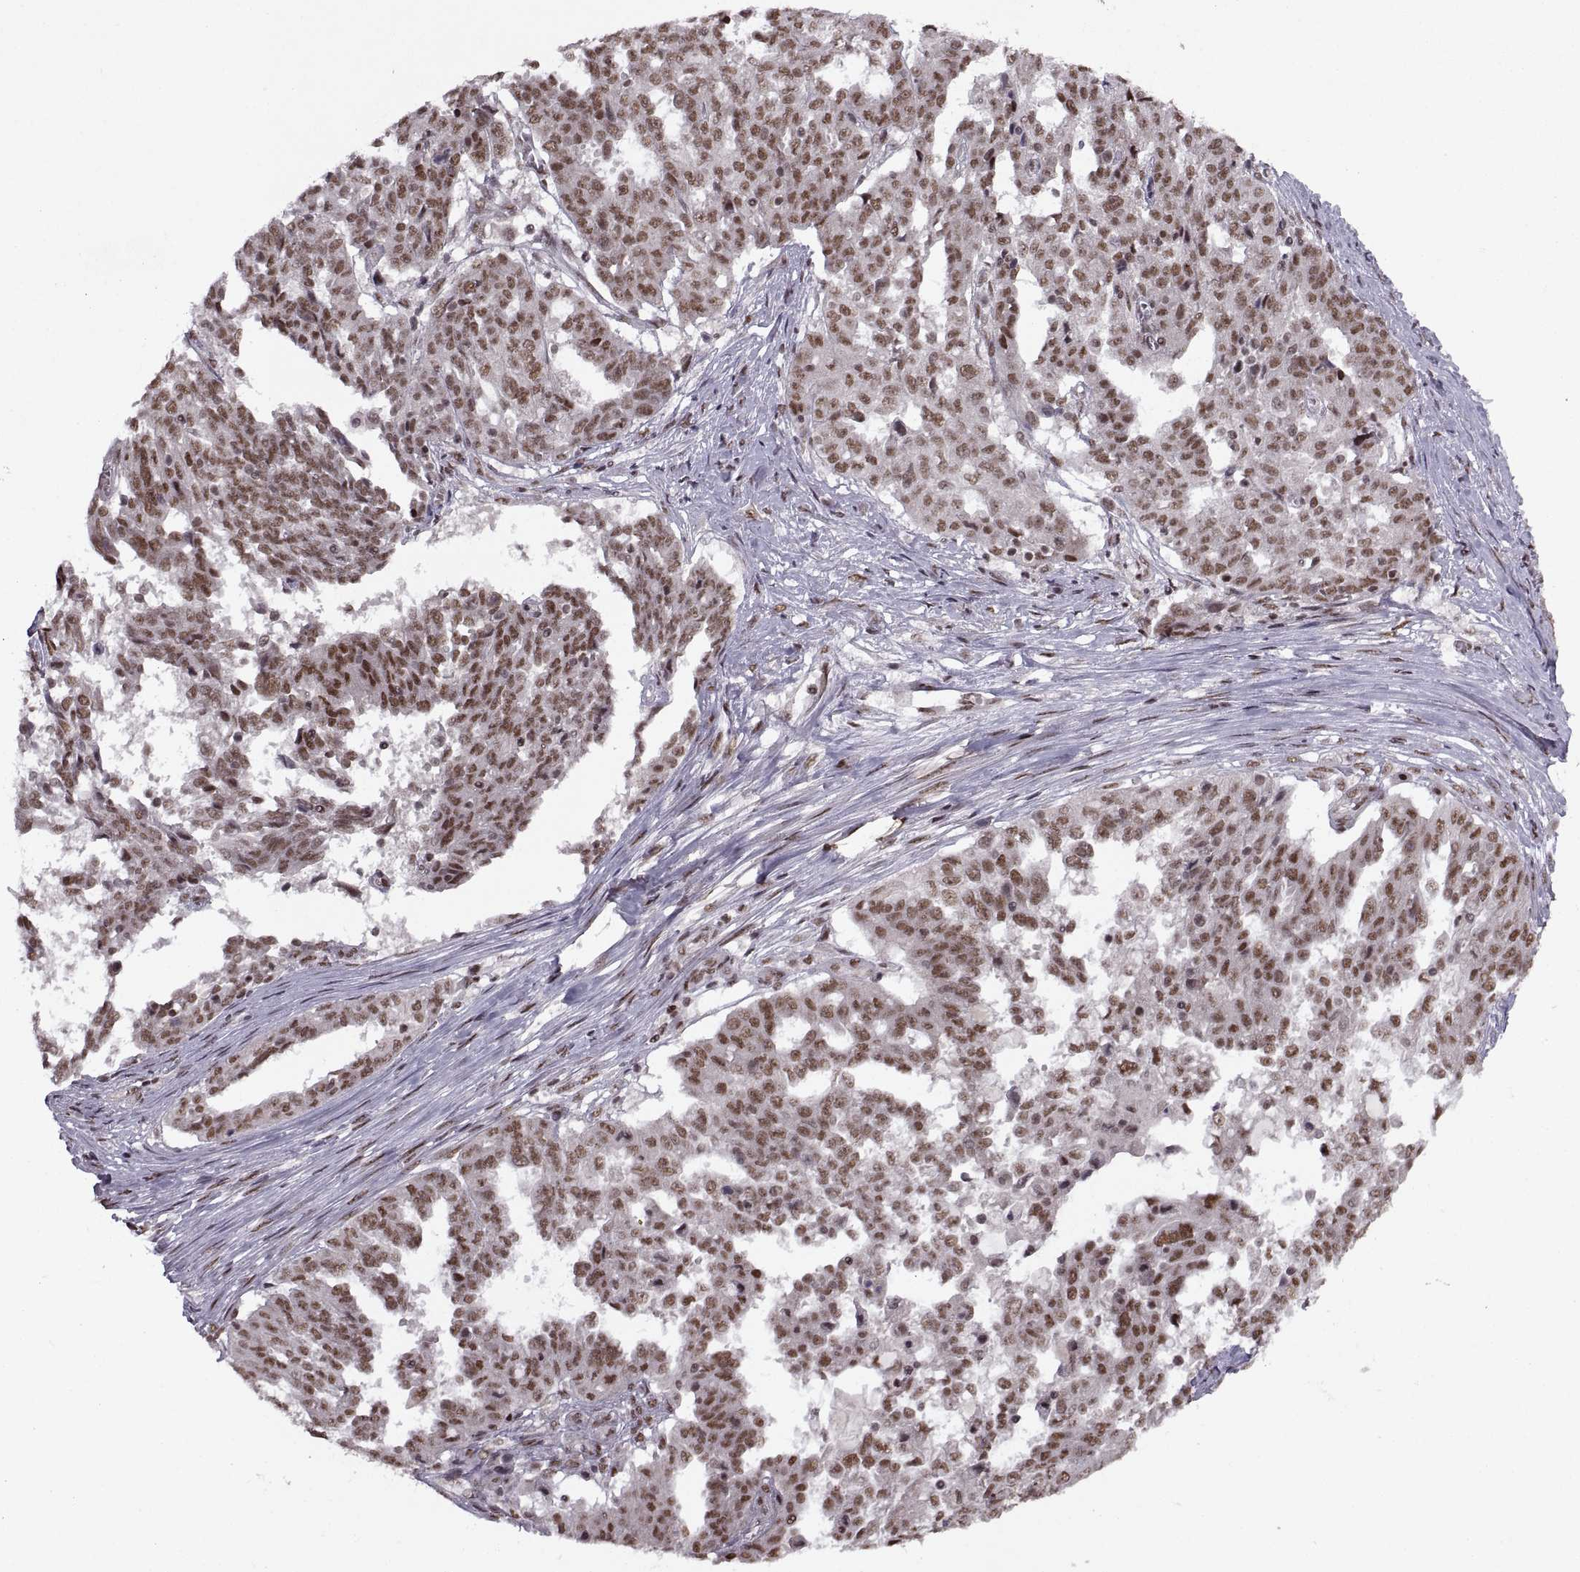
{"staining": {"intensity": "moderate", "quantity": ">75%", "location": "nuclear"}, "tissue": "ovarian cancer", "cell_type": "Tumor cells", "image_type": "cancer", "snomed": [{"axis": "morphology", "description": "Cystadenocarcinoma, serous, NOS"}, {"axis": "topography", "description": "Ovary"}], "caption": "Serous cystadenocarcinoma (ovarian) stained with DAB IHC shows medium levels of moderate nuclear positivity in approximately >75% of tumor cells.", "gene": "MT1E", "patient": {"sex": "female", "age": 67}}